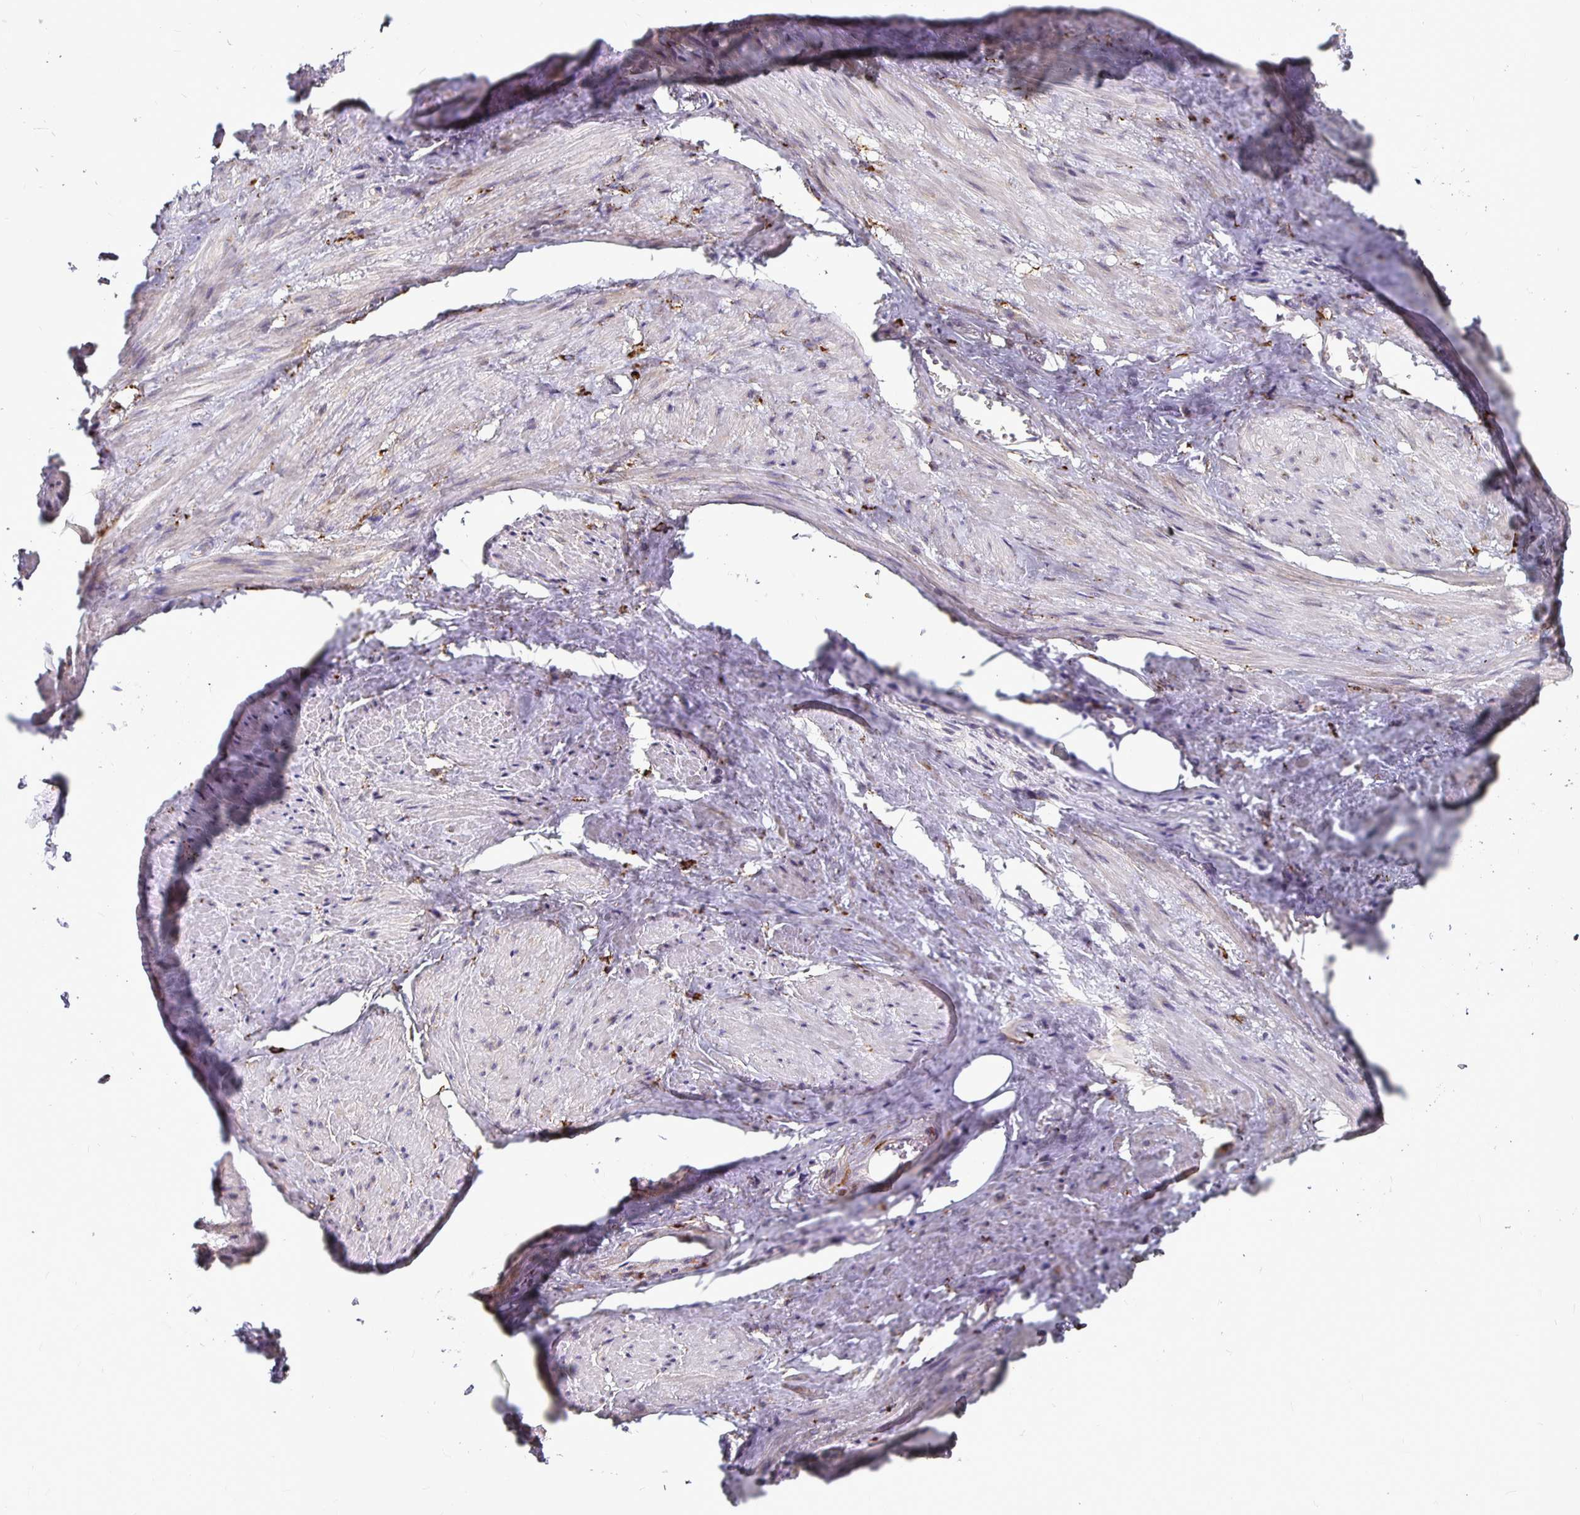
{"staining": {"intensity": "weak", "quantity": "<25%", "location": "cytoplasmic/membranous"}, "tissue": "adipose tissue", "cell_type": "Adipocytes", "image_type": "normal", "snomed": [{"axis": "morphology", "description": "Normal tissue, NOS"}, {"axis": "topography", "description": "Prostate"}, {"axis": "topography", "description": "Peripheral nerve tissue"}], "caption": "Immunohistochemistry micrograph of normal adipose tissue: adipose tissue stained with DAB exhibits no significant protein staining in adipocytes.", "gene": "P4HA2", "patient": {"sex": "male", "age": 55}}